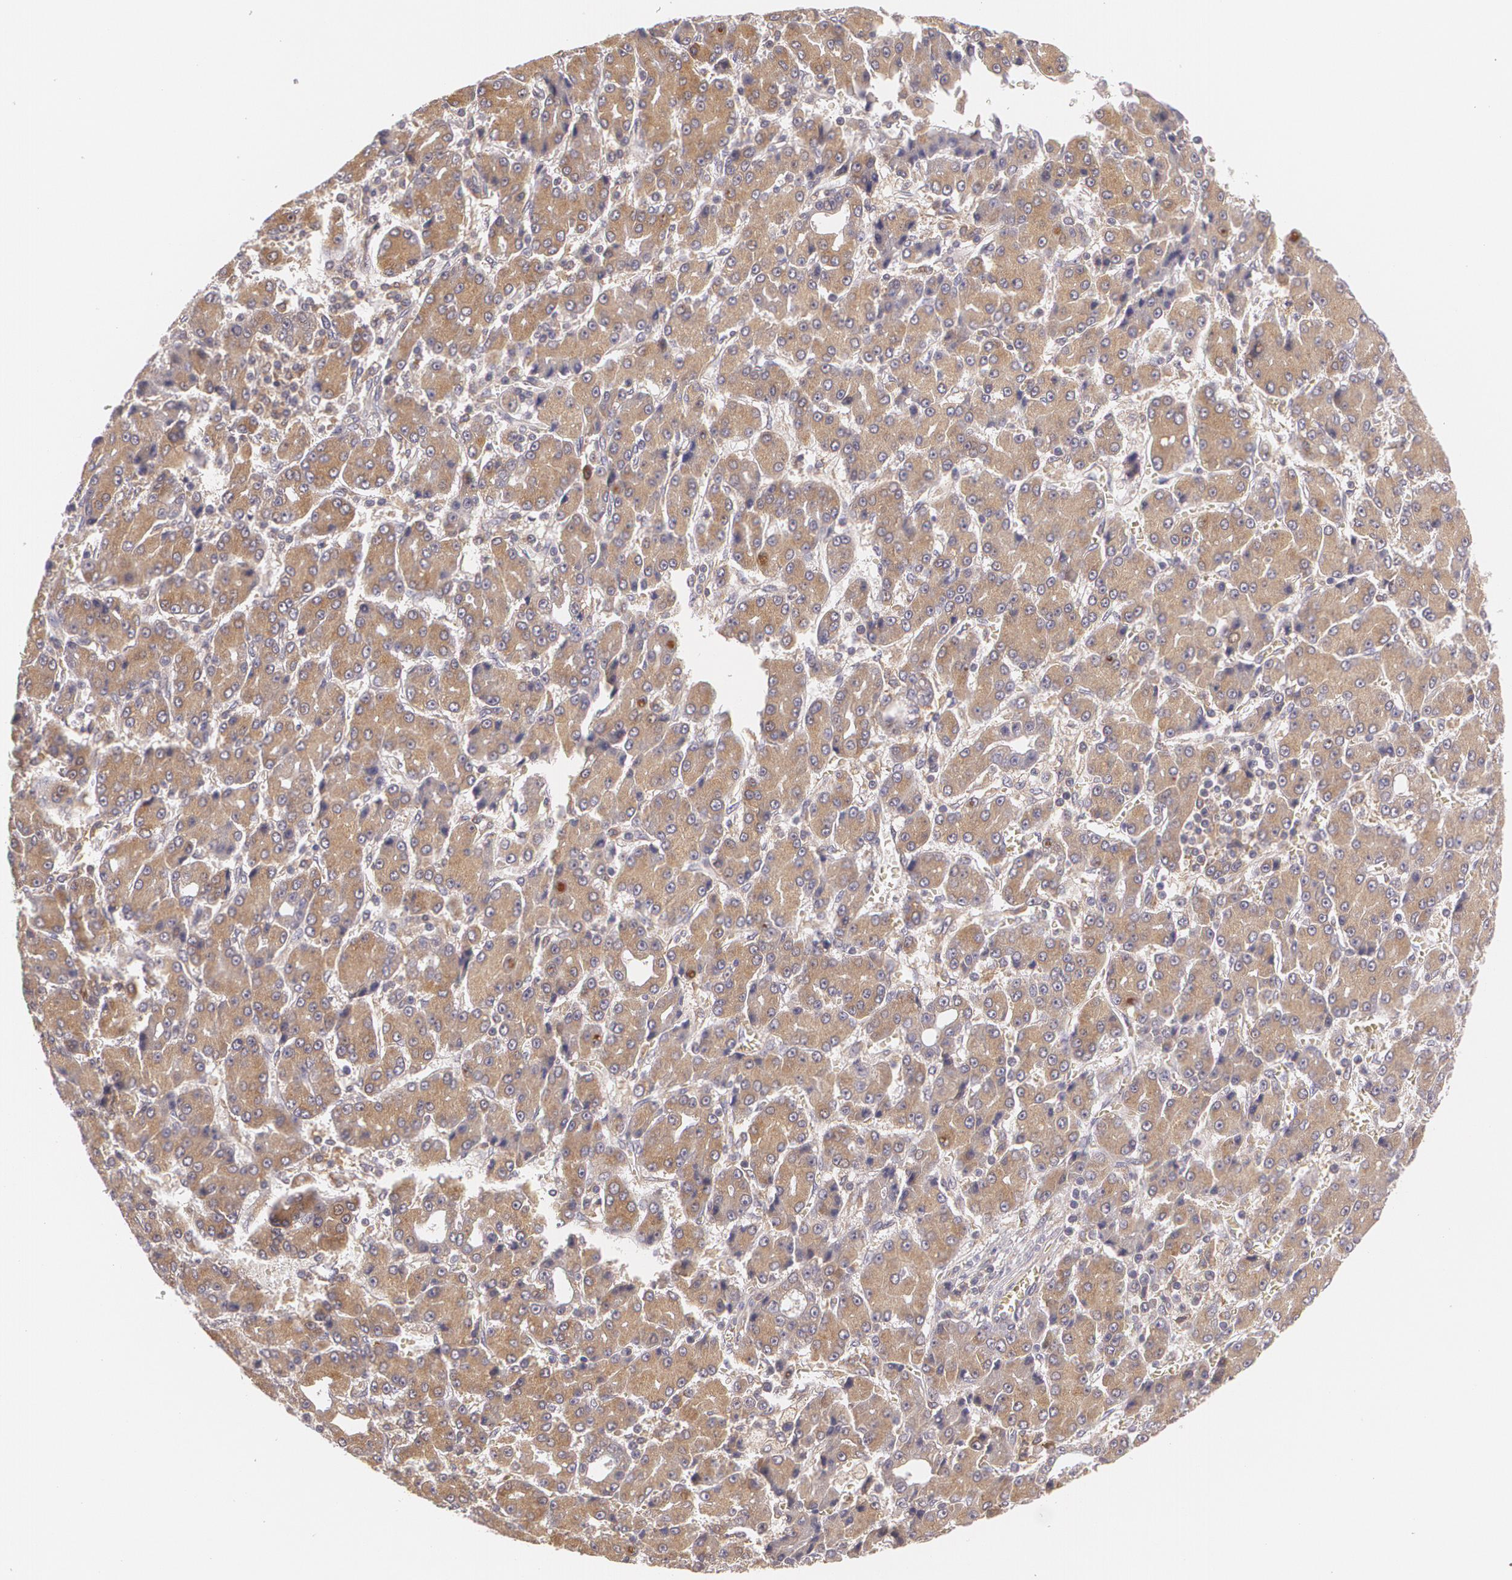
{"staining": {"intensity": "moderate", "quantity": ">75%", "location": "cytoplasmic/membranous"}, "tissue": "liver cancer", "cell_type": "Tumor cells", "image_type": "cancer", "snomed": [{"axis": "morphology", "description": "Carcinoma, Hepatocellular, NOS"}, {"axis": "topography", "description": "Liver"}], "caption": "Liver cancer stained with IHC shows moderate cytoplasmic/membranous positivity in about >75% of tumor cells.", "gene": "CCL17", "patient": {"sex": "male", "age": 69}}